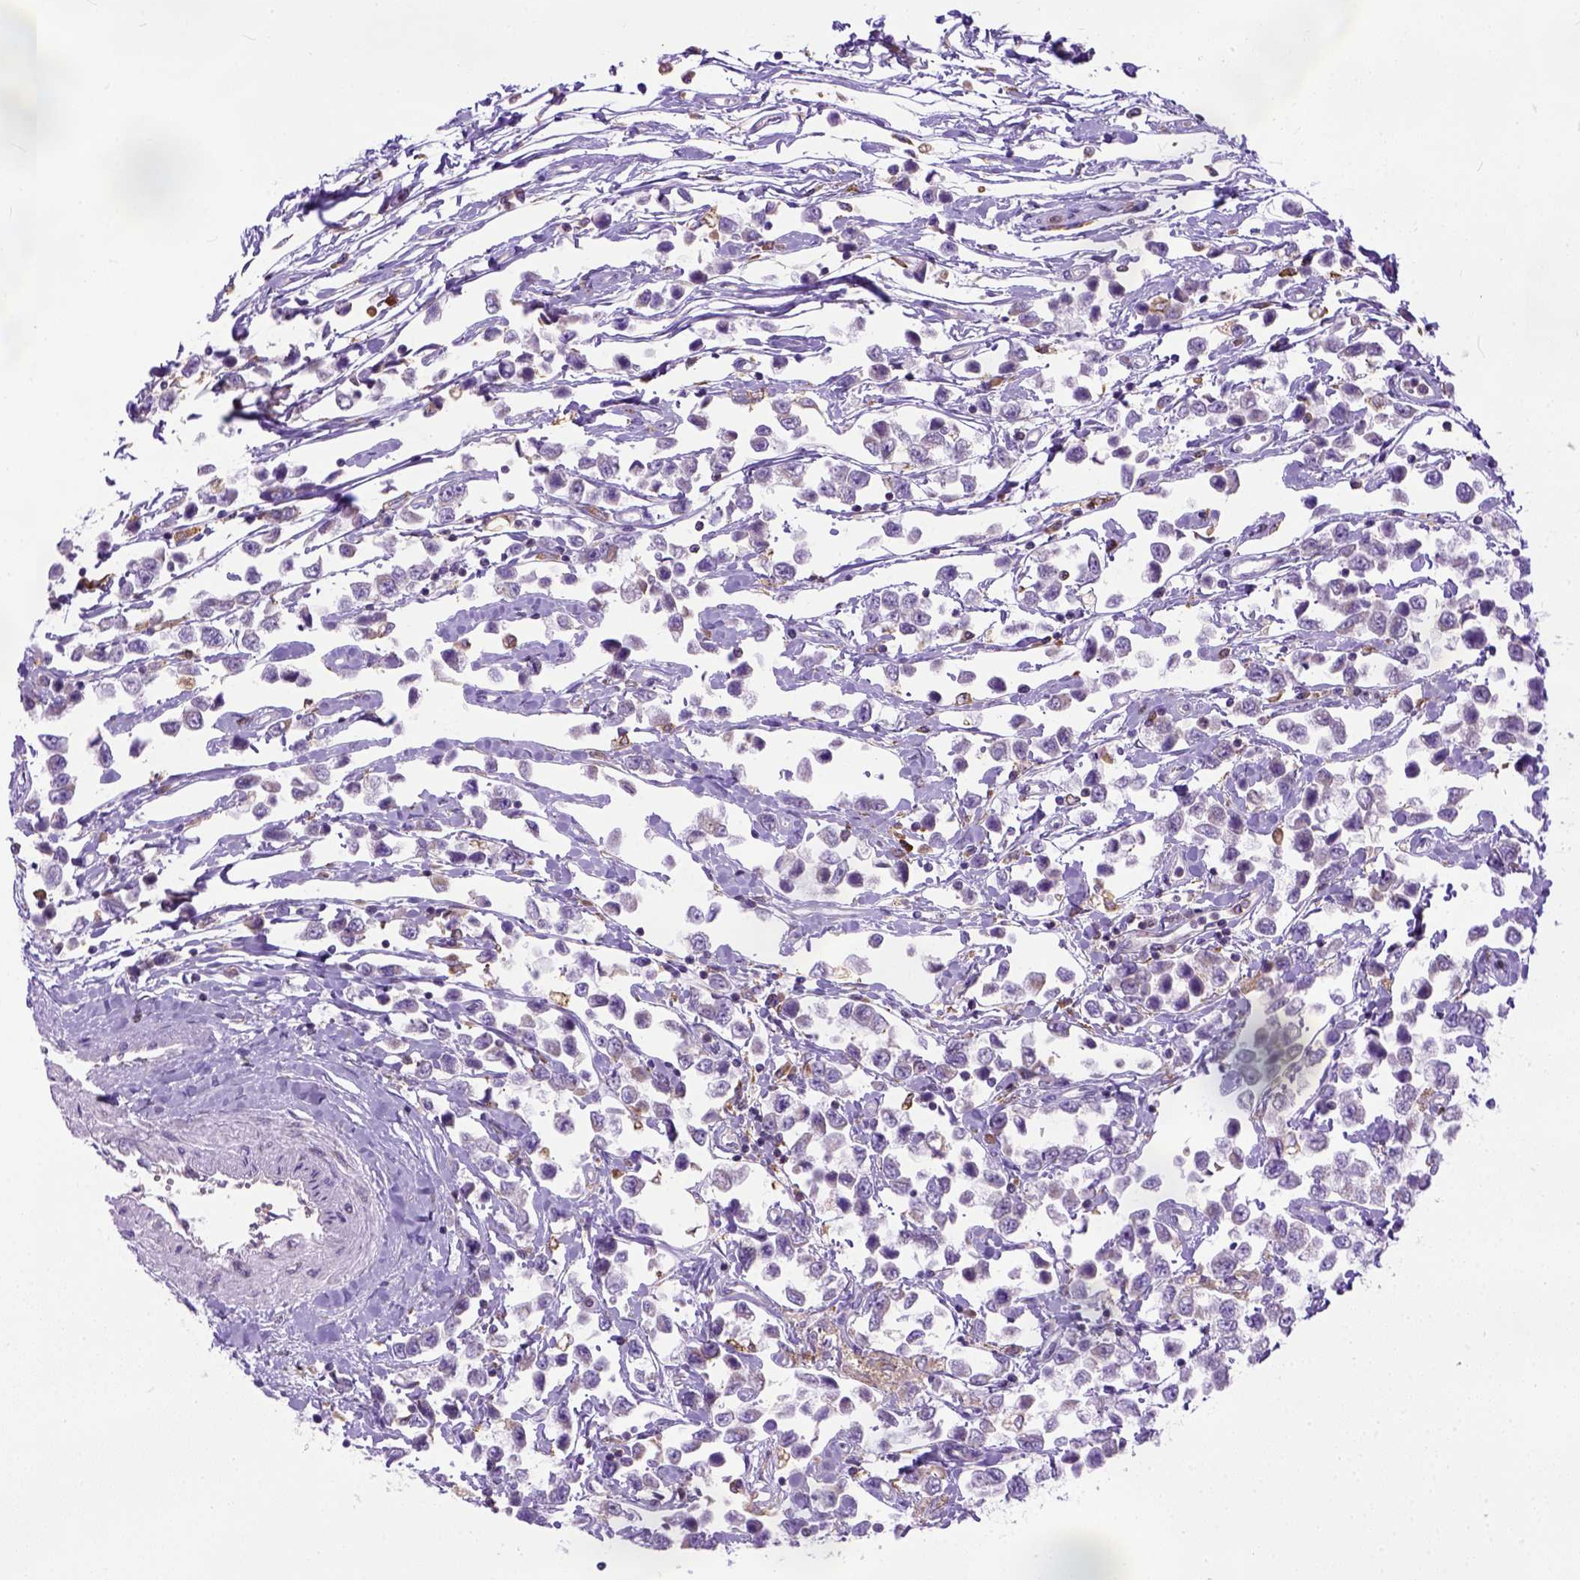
{"staining": {"intensity": "negative", "quantity": "none", "location": "none"}, "tissue": "testis cancer", "cell_type": "Tumor cells", "image_type": "cancer", "snomed": [{"axis": "morphology", "description": "Seminoma, NOS"}, {"axis": "topography", "description": "Testis"}], "caption": "The photomicrograph displays no significant staining in tumor cells of seminoma (testis). (DAB (3,3'-diaminobenzidine) immunohistochemistry (IHC) visualized using brightfield microscopy, high magnification).", "gene": "PLK4", "patient": {"sex": "male", "age": 34}}